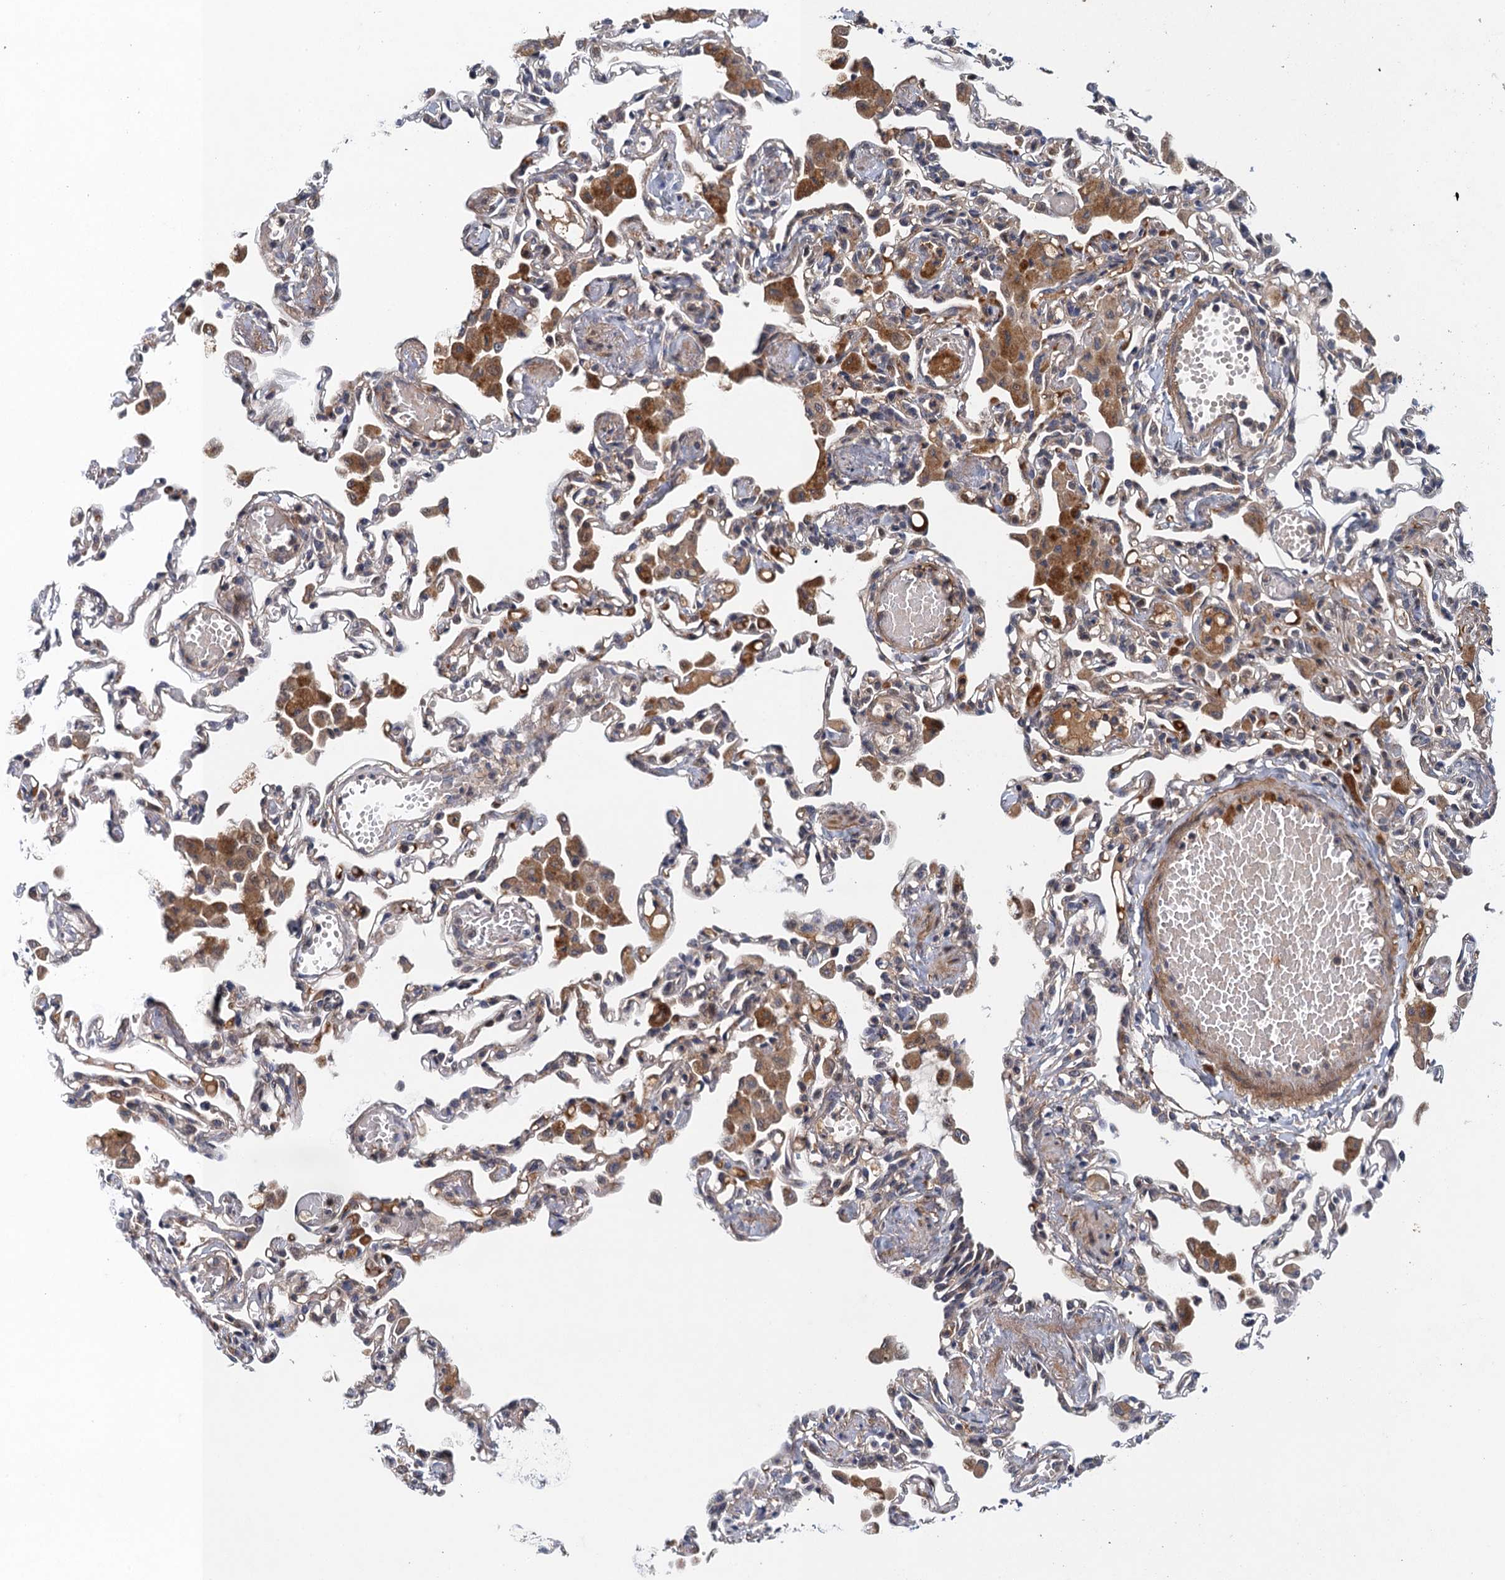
{"staining": {"intensity": "moderate", "quantity": "<25%", "location": "cytoplasmic/membranous"}, "tissue": "lung", "cell_type": "Alveolar cells", "image_type": "normal", "snomed": [{"axis": "morphology", "description": "Normal tissue, NOS"}, {"axis": "topography", "description": "Bronchus"}, {"axis": "topography", "description": "Lung"}], "caption": "Lung stained with IHC displays moderate cytoplasmic/membranous staining in about <25% of alveolar cells.", "gene": "MDM1", "patient": {"sex": "female", "age": 49}}